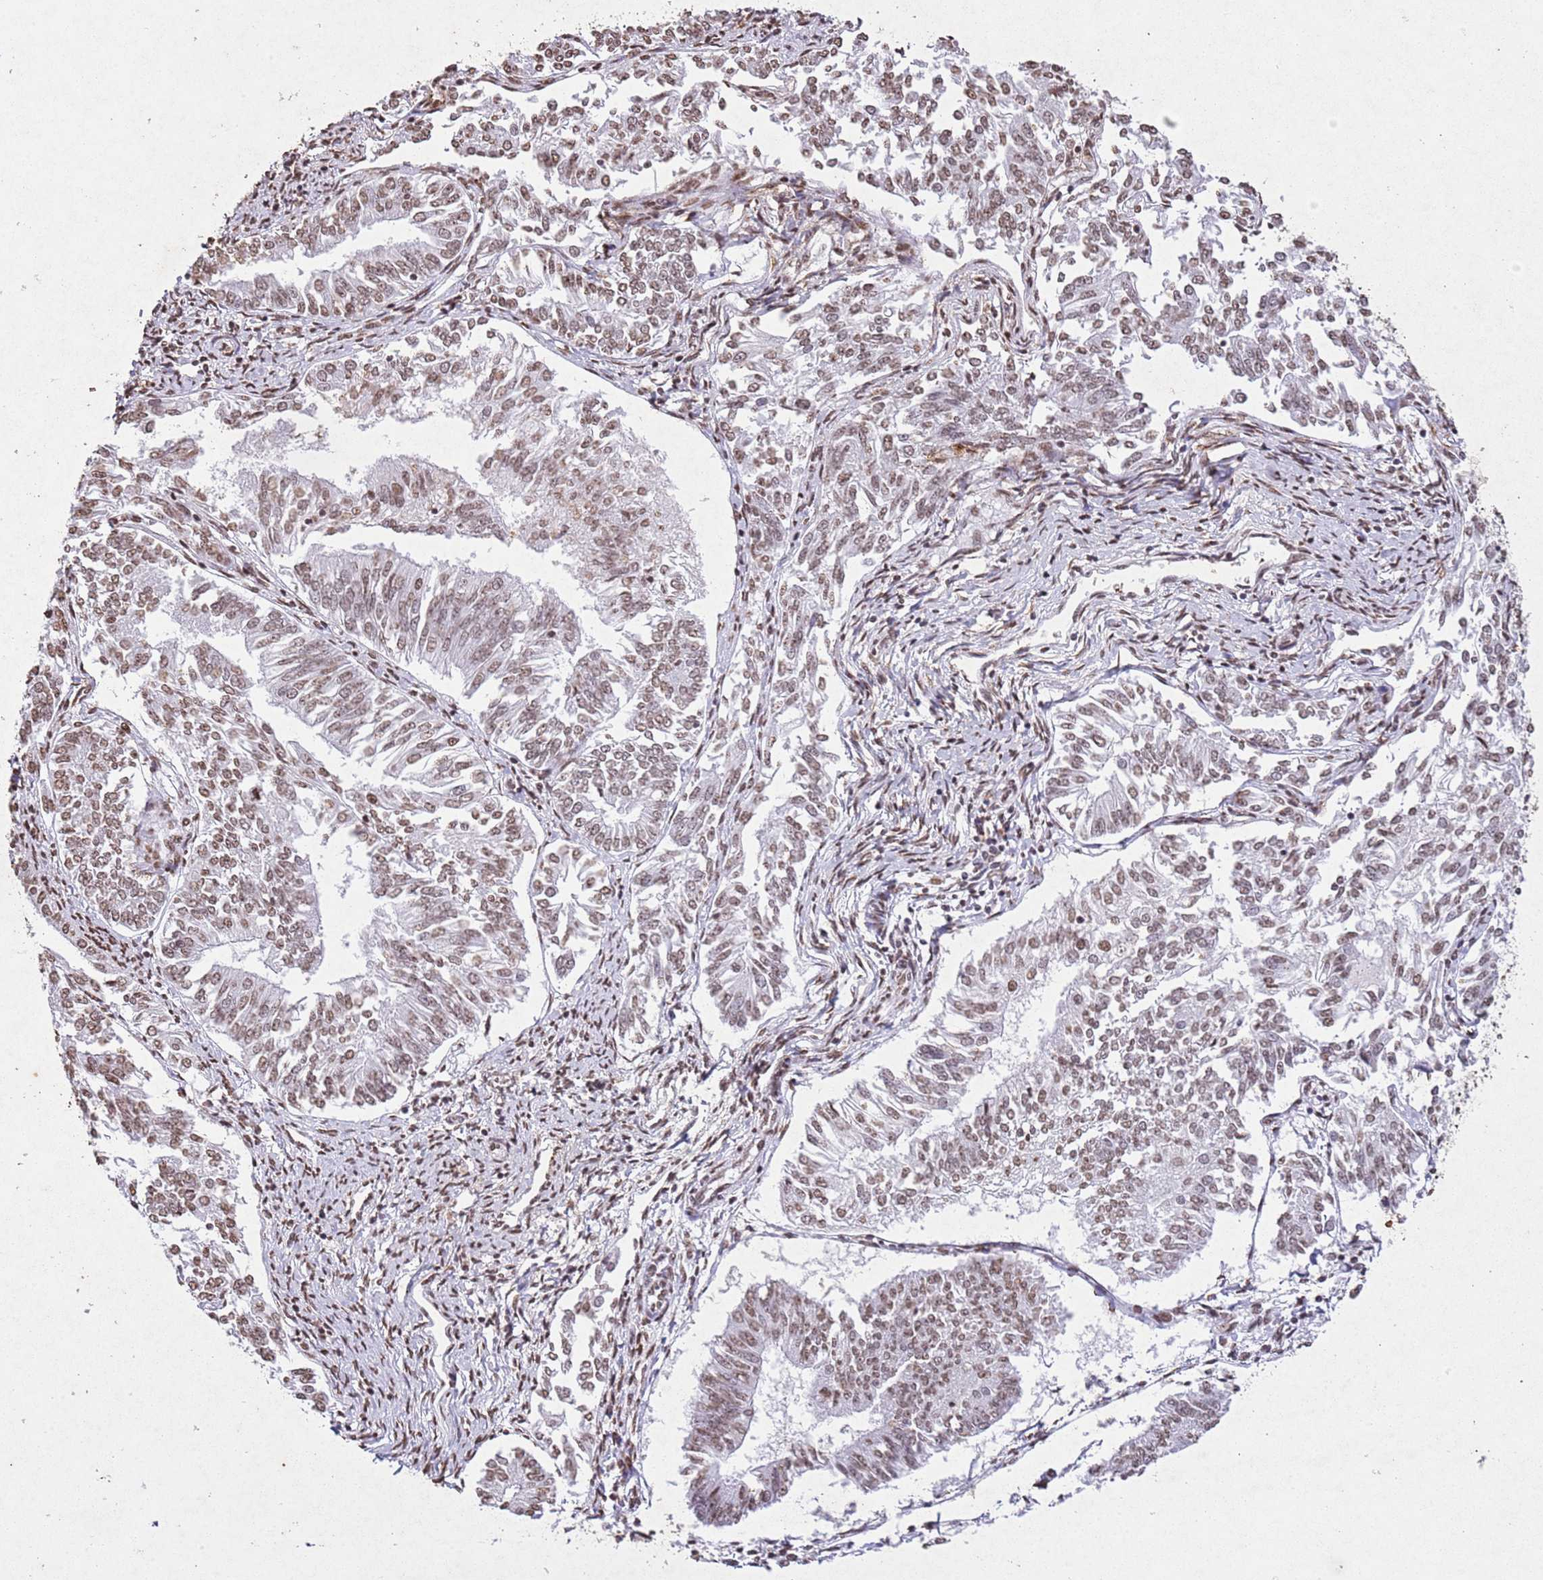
{"staining": {"intensity": "moderate", "quantity": ">75%", "location": "nuclear"}, "tissue": "endometrial cancer", "cell_type": "Tumor cells", "image_type": "cancer", "snomed": [{"axis": "morphology", "description": "Adenocarcinoma, NOS"}, {"axis": "topography", "description": "Endometrium"}], "caption": "The photomicrograph exhibits a brown stain indicating the presence of a protein in the nuclear of tumor cells in endometrial cancer (adenocarcinoma).", "gene": "BMAL1", "patient": {"sex": "female", "age": 58}}